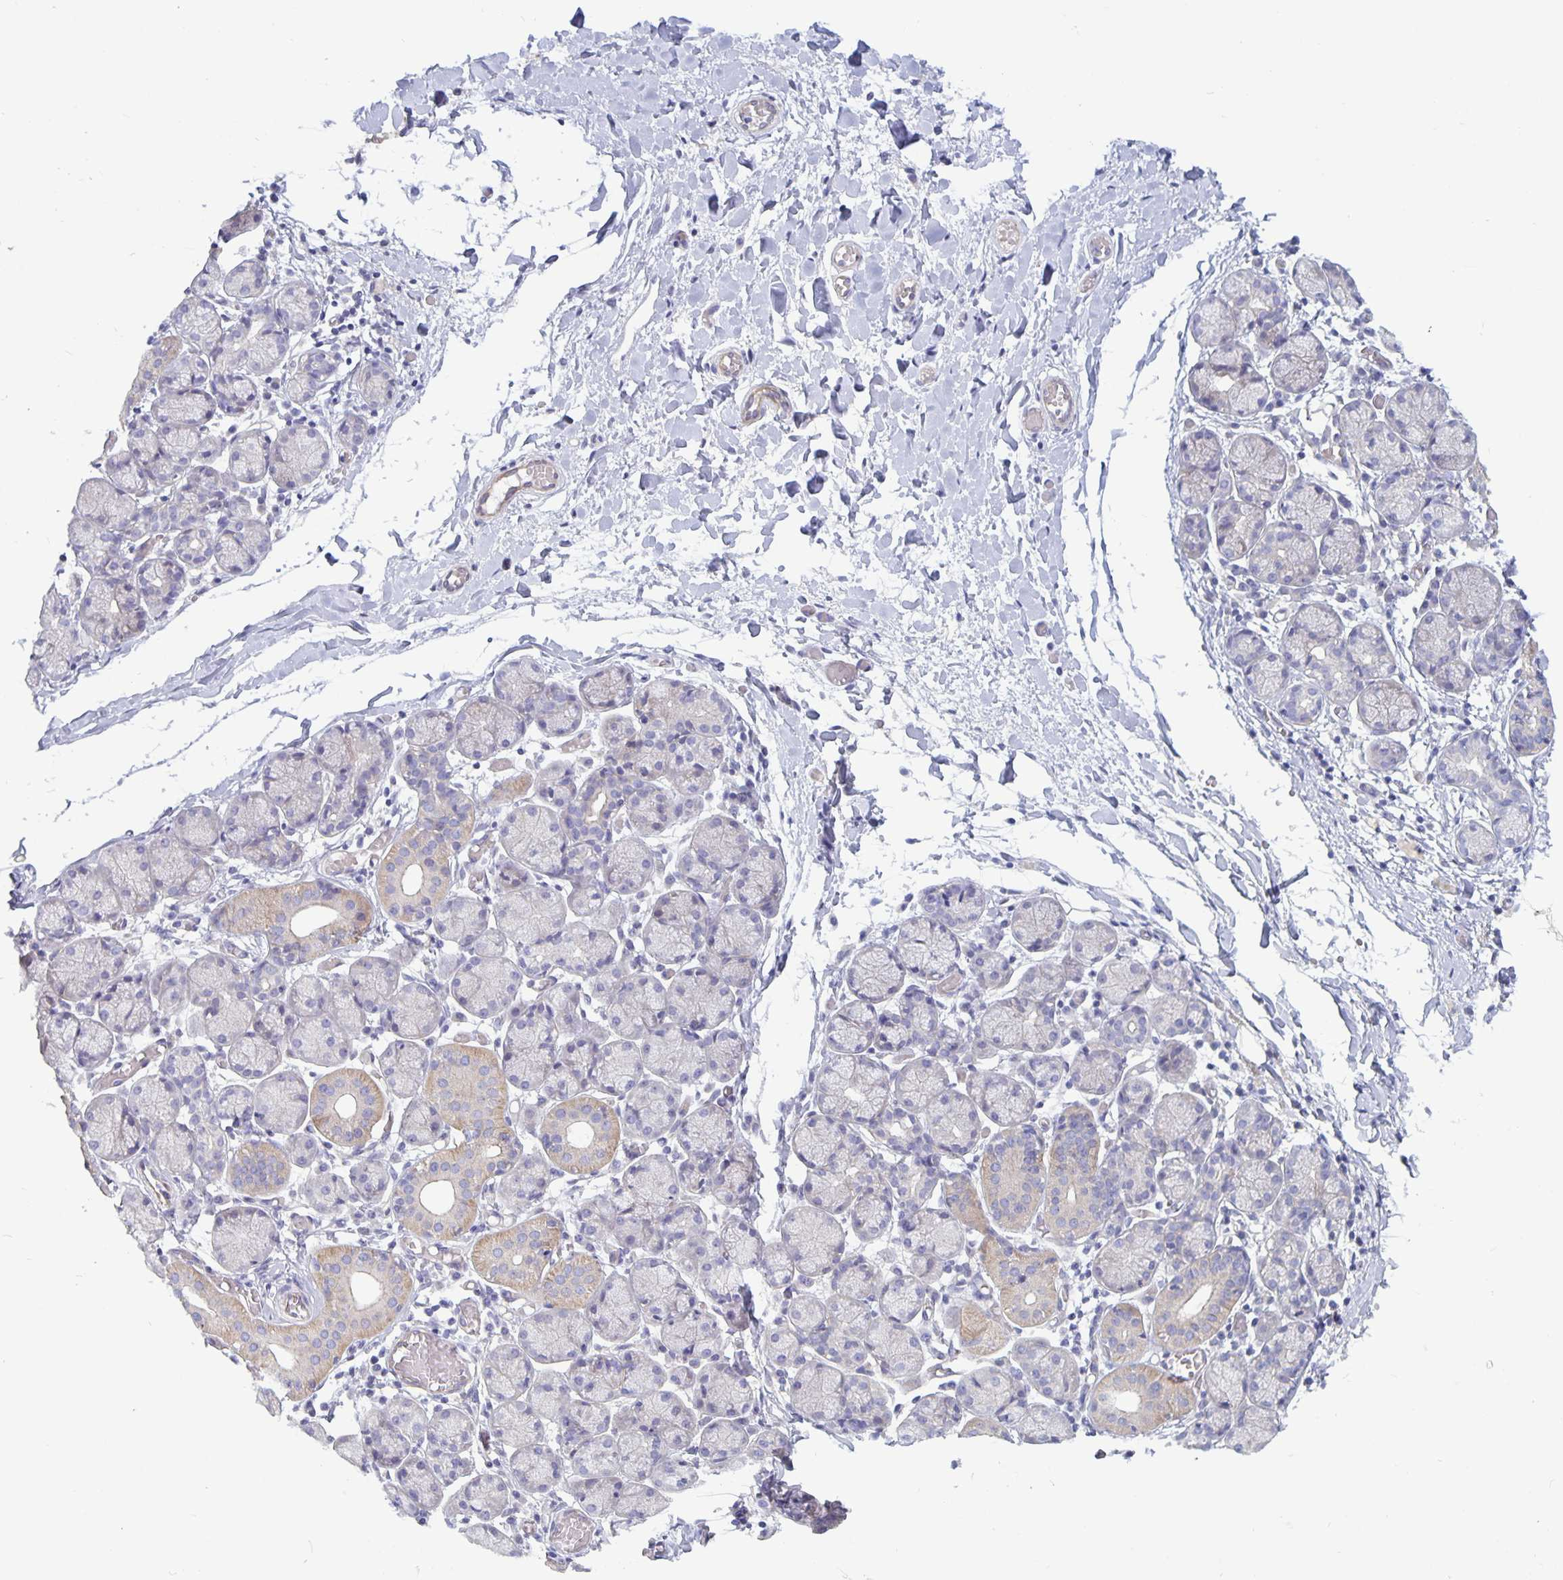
{"staining": {"intensity": "weak", "quantity": "<25%", "location": "cytoplasmic/membranous"}, "tissue": "salivary gland", "cell_type": "Glandular cells", "image_type": "normal", "snomed": [{"axis": "morphology", "description": "Normal tissue, NOS"}, {"axis": "topography", "description": "Salivary gland"}], "caption": "Histopathology image shows no protein staining in glandular cells of unremarkable salivary gland. The staining was performed using DAB (3,3'-diaminobenzidine) to visualize the protein expression in brown, while the nuclei were stained in blue with hematoxylin (Magnification: 20x).", "gene": "PLCB3", "patient": {"sex": "female", "age": 24}}